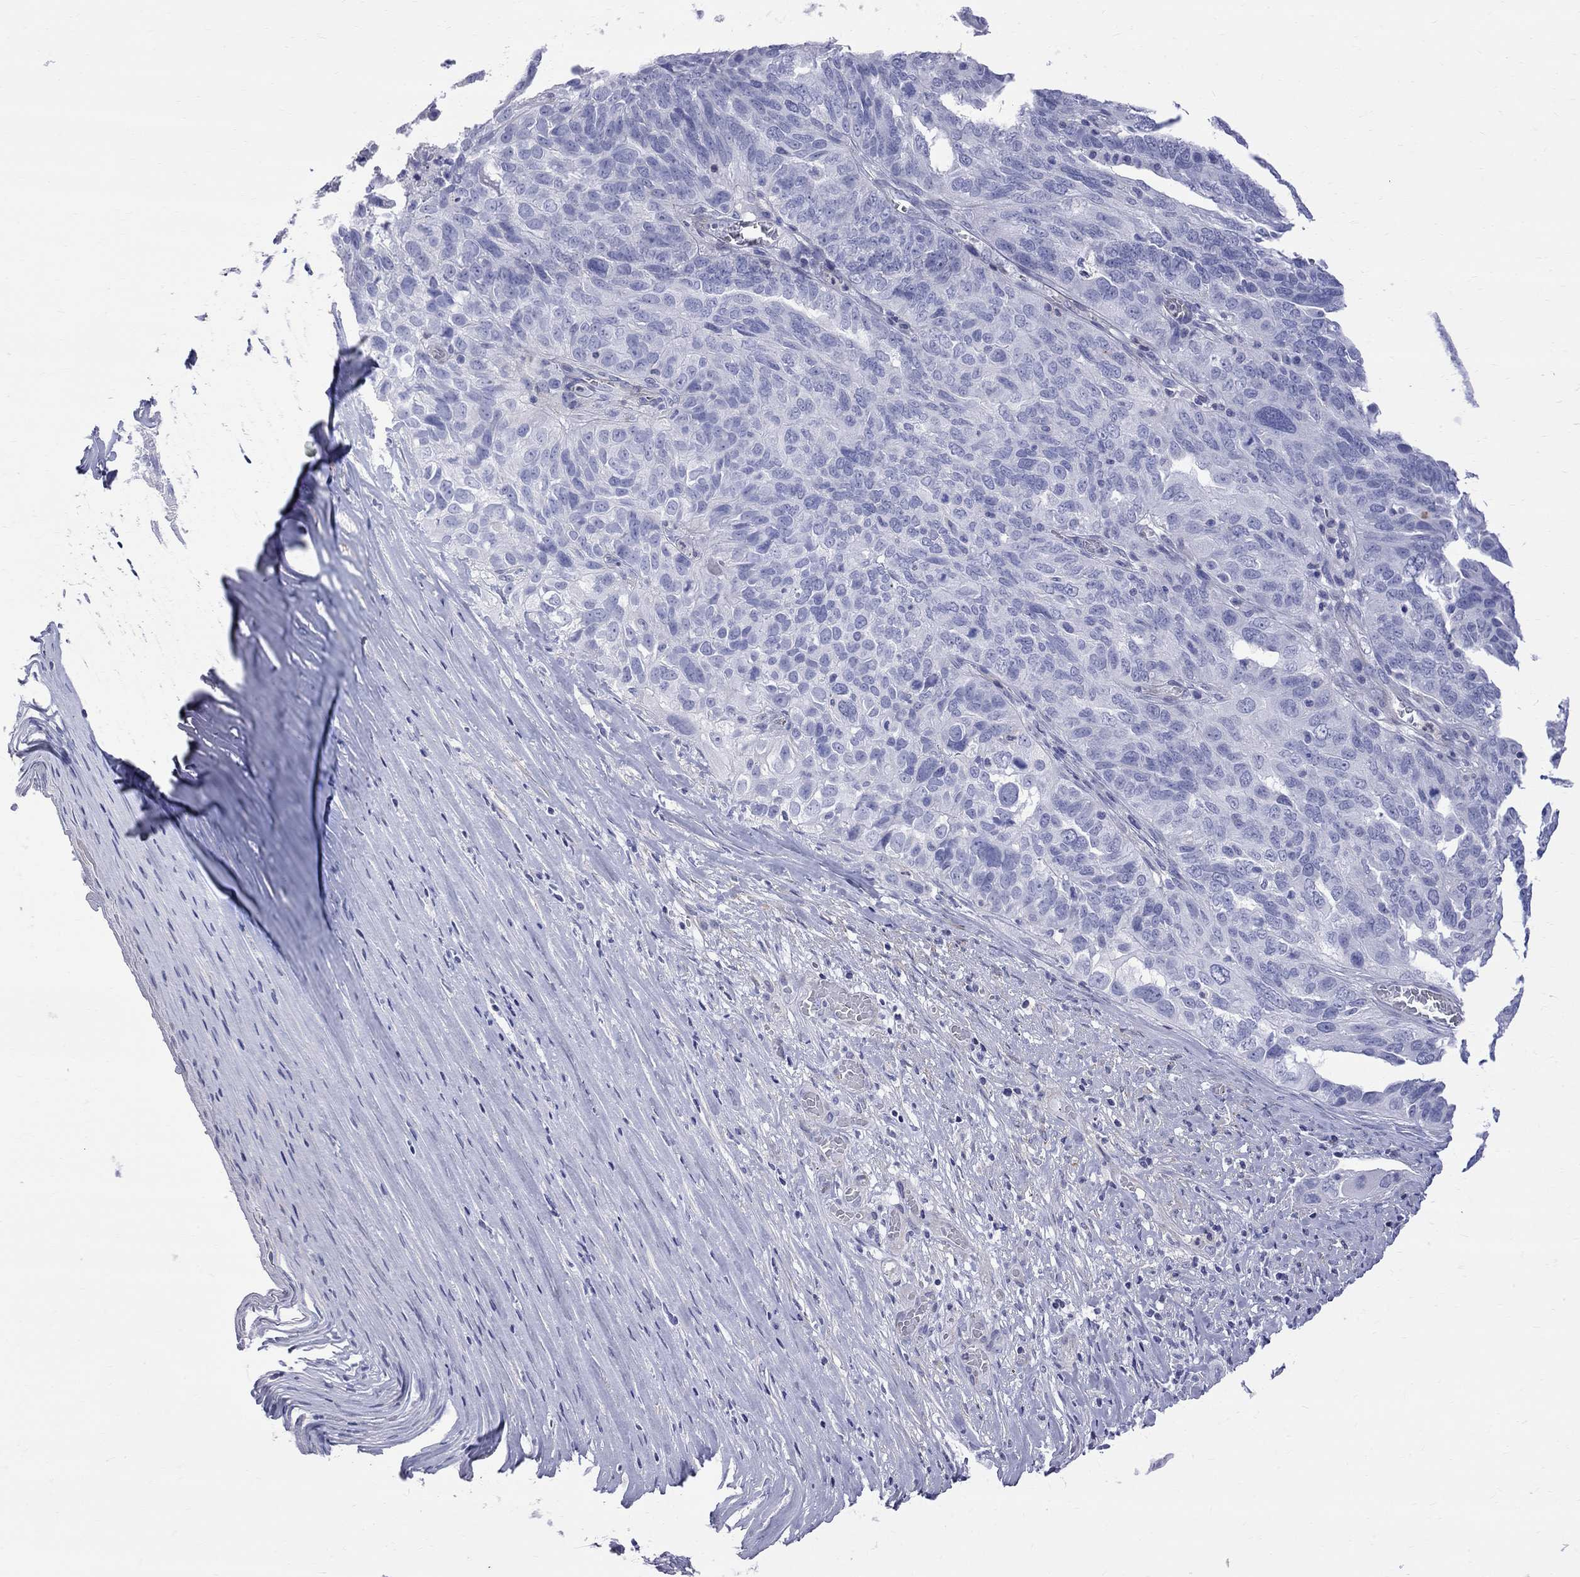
{"staining": {"intensity": "negative", "quantity": "none", "location": "none"}, "tissue": "ovarian cancer", "cell_type": "Tumor cells", "image_type": "cancer", "snomed": [{"axis": "morphology", "description": "Carcinoma, endometroid"}, {"axis": "topography", "description": "Soft tissue"}, {"axis": "topography", "description": "Ovary"}], "caption": "The image reveals no significant staining in tumor cells of ovarian cancer (endometroid carcinoma).", "gene": "S100A3", "patient": {"sex": "female", "age": 52}}